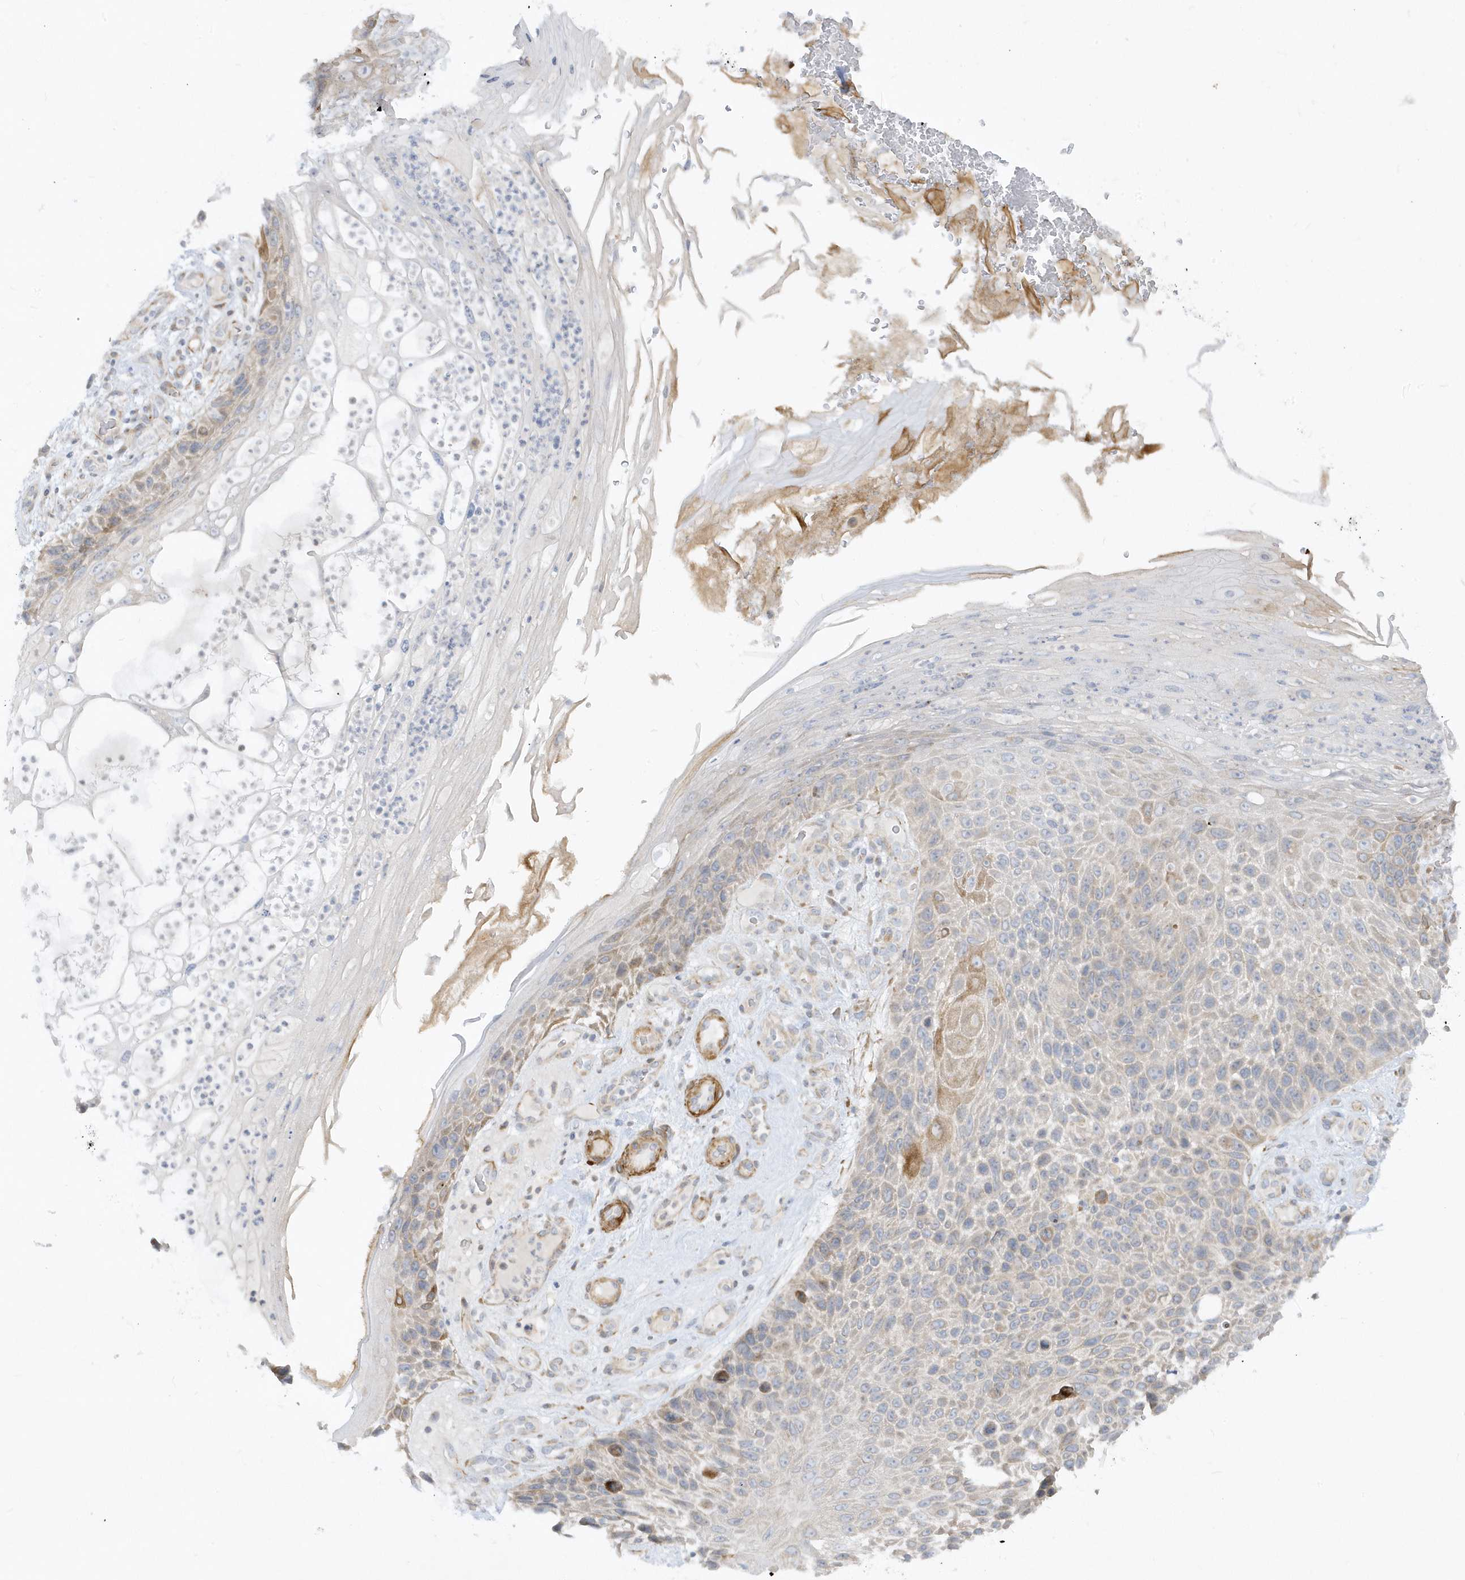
{"staining": {"intensity": "weak", "quantity": "<25%", "location": "cytoplasmic/membranous"}, "tissue": "skin cancer", "cell_type": "Tumor cells", "image_type": "cancer", "snomed": [{"axis": "morphology", "description": "Squamous cell carcinoma, NOS"}, {"axis": "topography", "description": "Skin"}], "caption": "Image shows no protein staining in tumor cells of skin cancer (squamous cell carcinoma) tissue.", "gene": "THADA", "patient": {"sex": "female", "age": 88}}